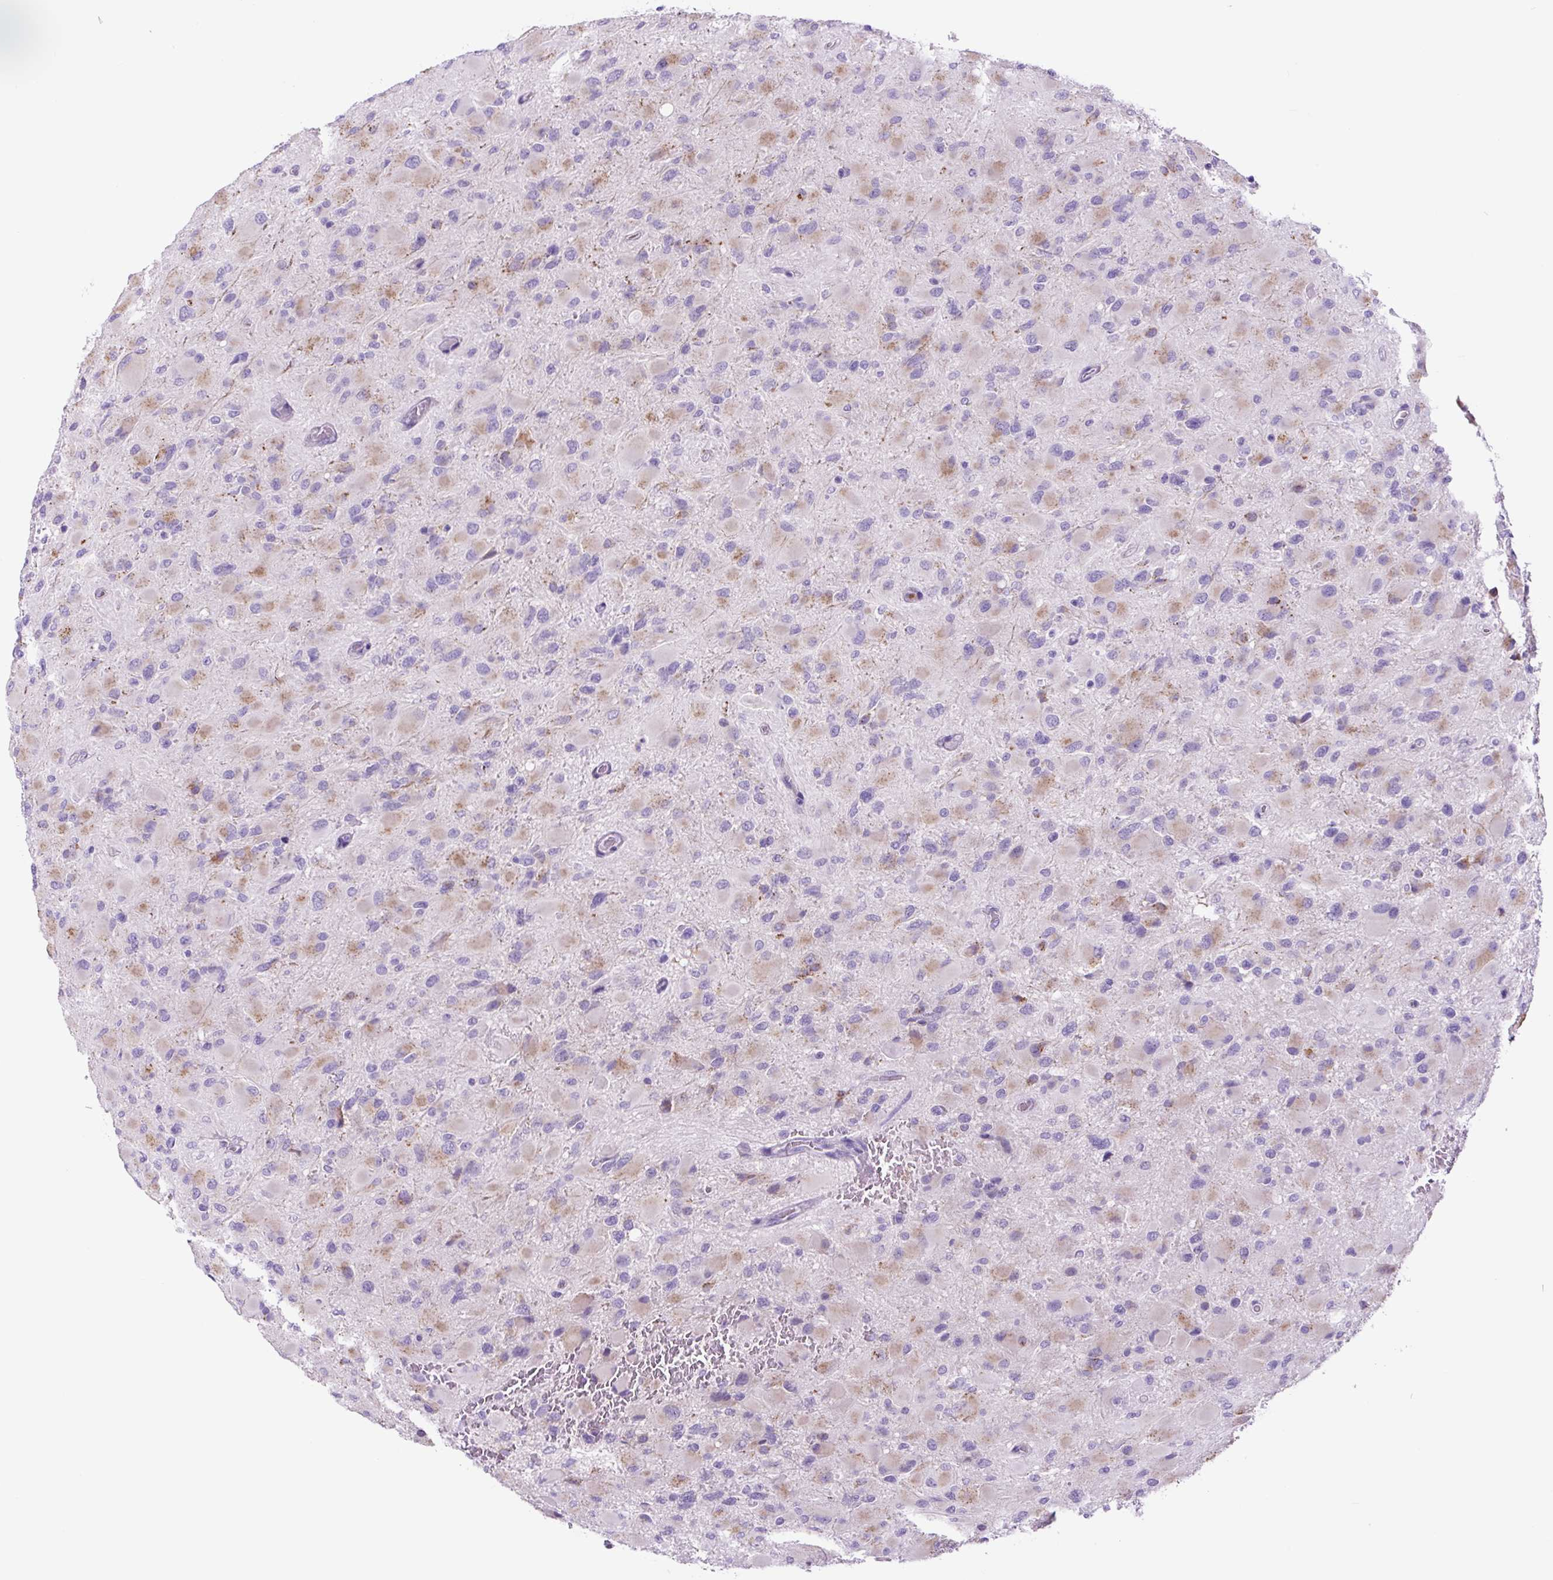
{"staining": {"intensity": "weak", "quantity": "25%-75%", "location": "cytoplasmic/membranous"}, "tissue": "glioma", "cell_type": "Tumor cells", "image_type": "cancer", "snomed": [{"axis": "morphology", "description": "Glioma, malignant, High grade"}, {"axis": "topography", "description": "Cerebral cortex"}], "caption": "This is an image of immunohistochemistry (IHC) staining of malignant glioma (high-grade), which shows weak positivity in the cytoplasmic/membranous of tumor cells.", "gene": "LCN10", "patient": {"sex": "female", "age": 36}}